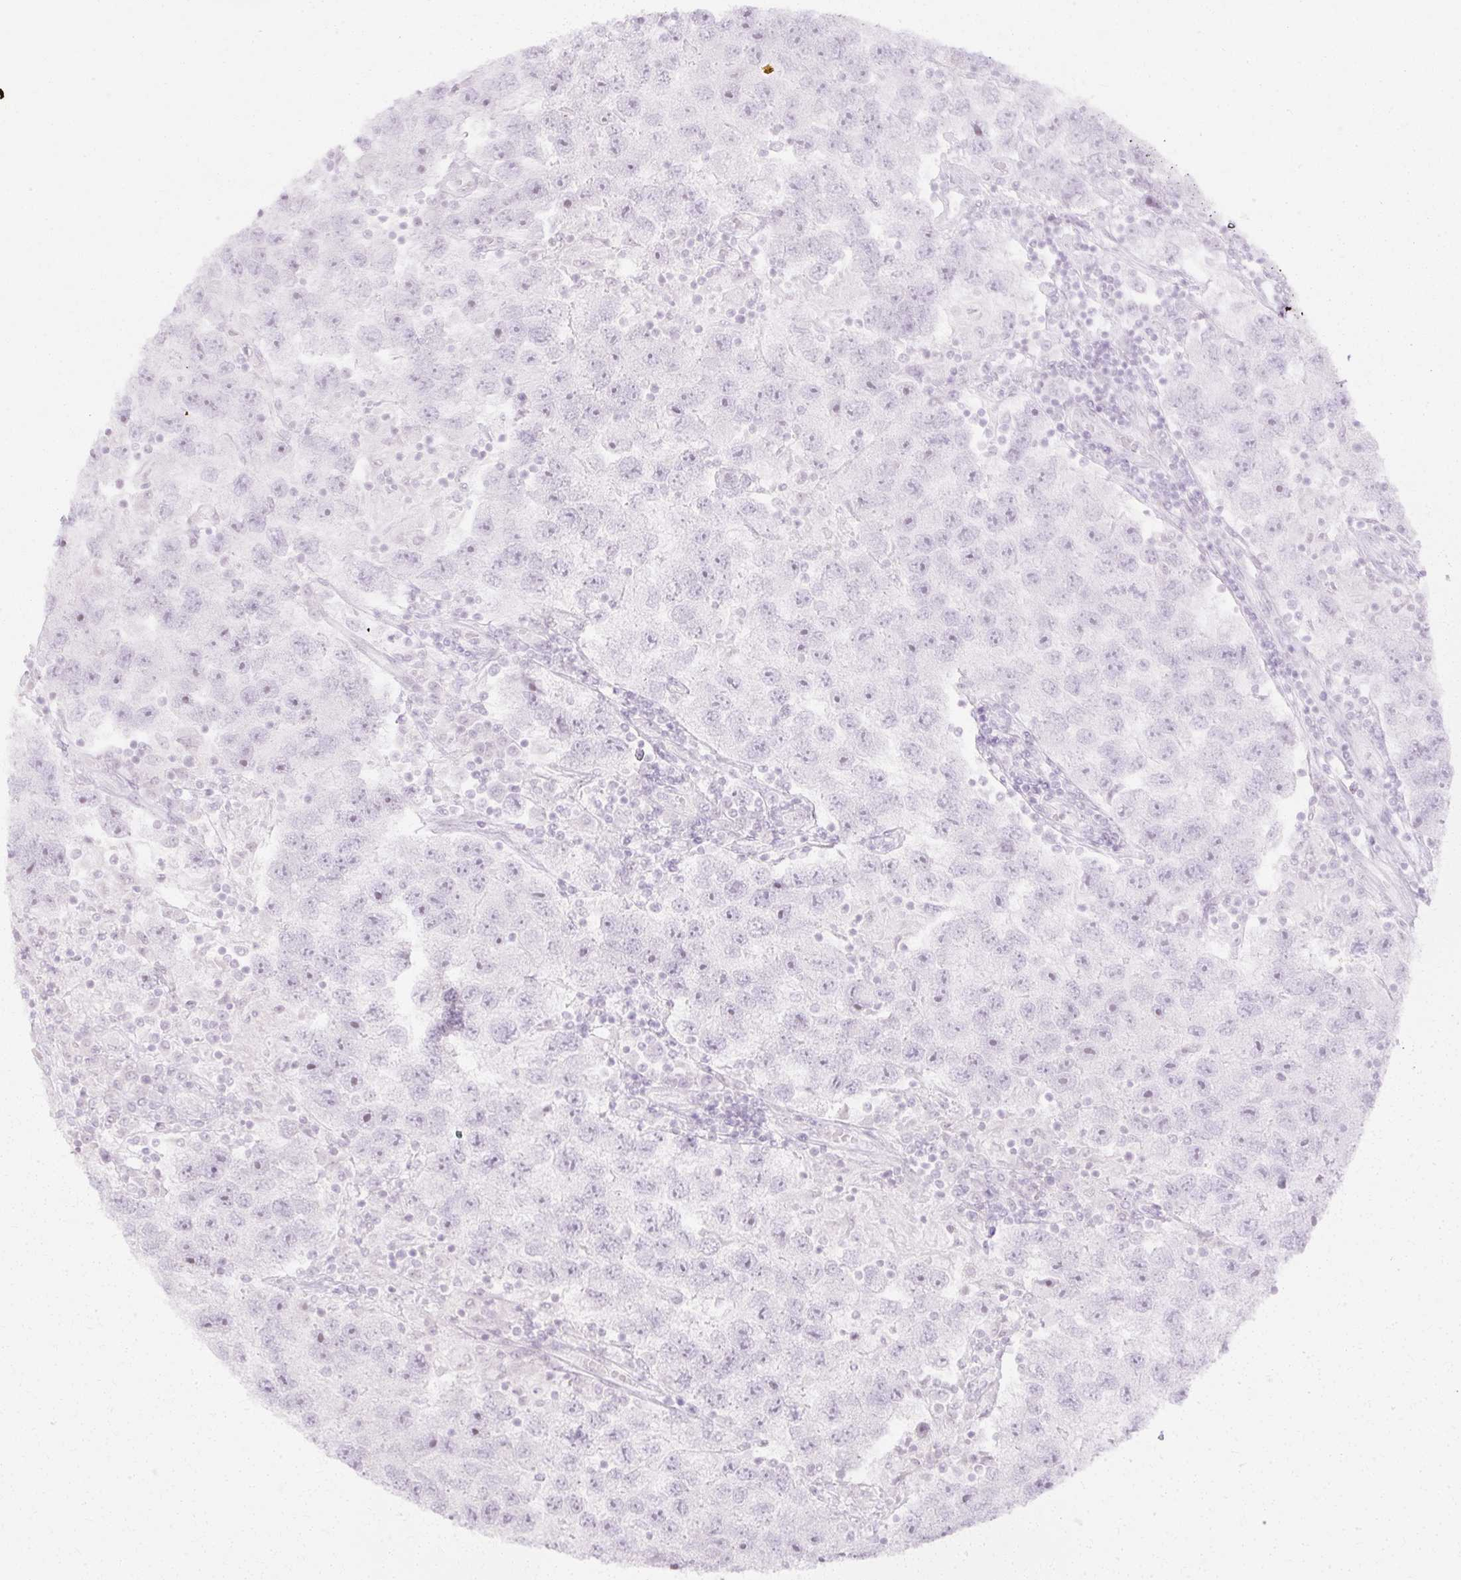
{"staining": {"intensity": "negative", "quantity": "none", "location": "none"}, "tissue": "testis cancer", "cell_type": "Tumor cells", "image_type": "cancer", "snomed": [{"axis": "morphology", "description": "Seminoma, NOS"}, {"axis": "topography", "description": "Testis"}], "caption": "This photomicrograph is of seminoma (testis) stained with IHC to label a protein in brown with the nuclei are counter-stained blue. There is no expression in tumor cells.", "gene": "C3orf49", "patient": {"sex": "male", "age": 26}}